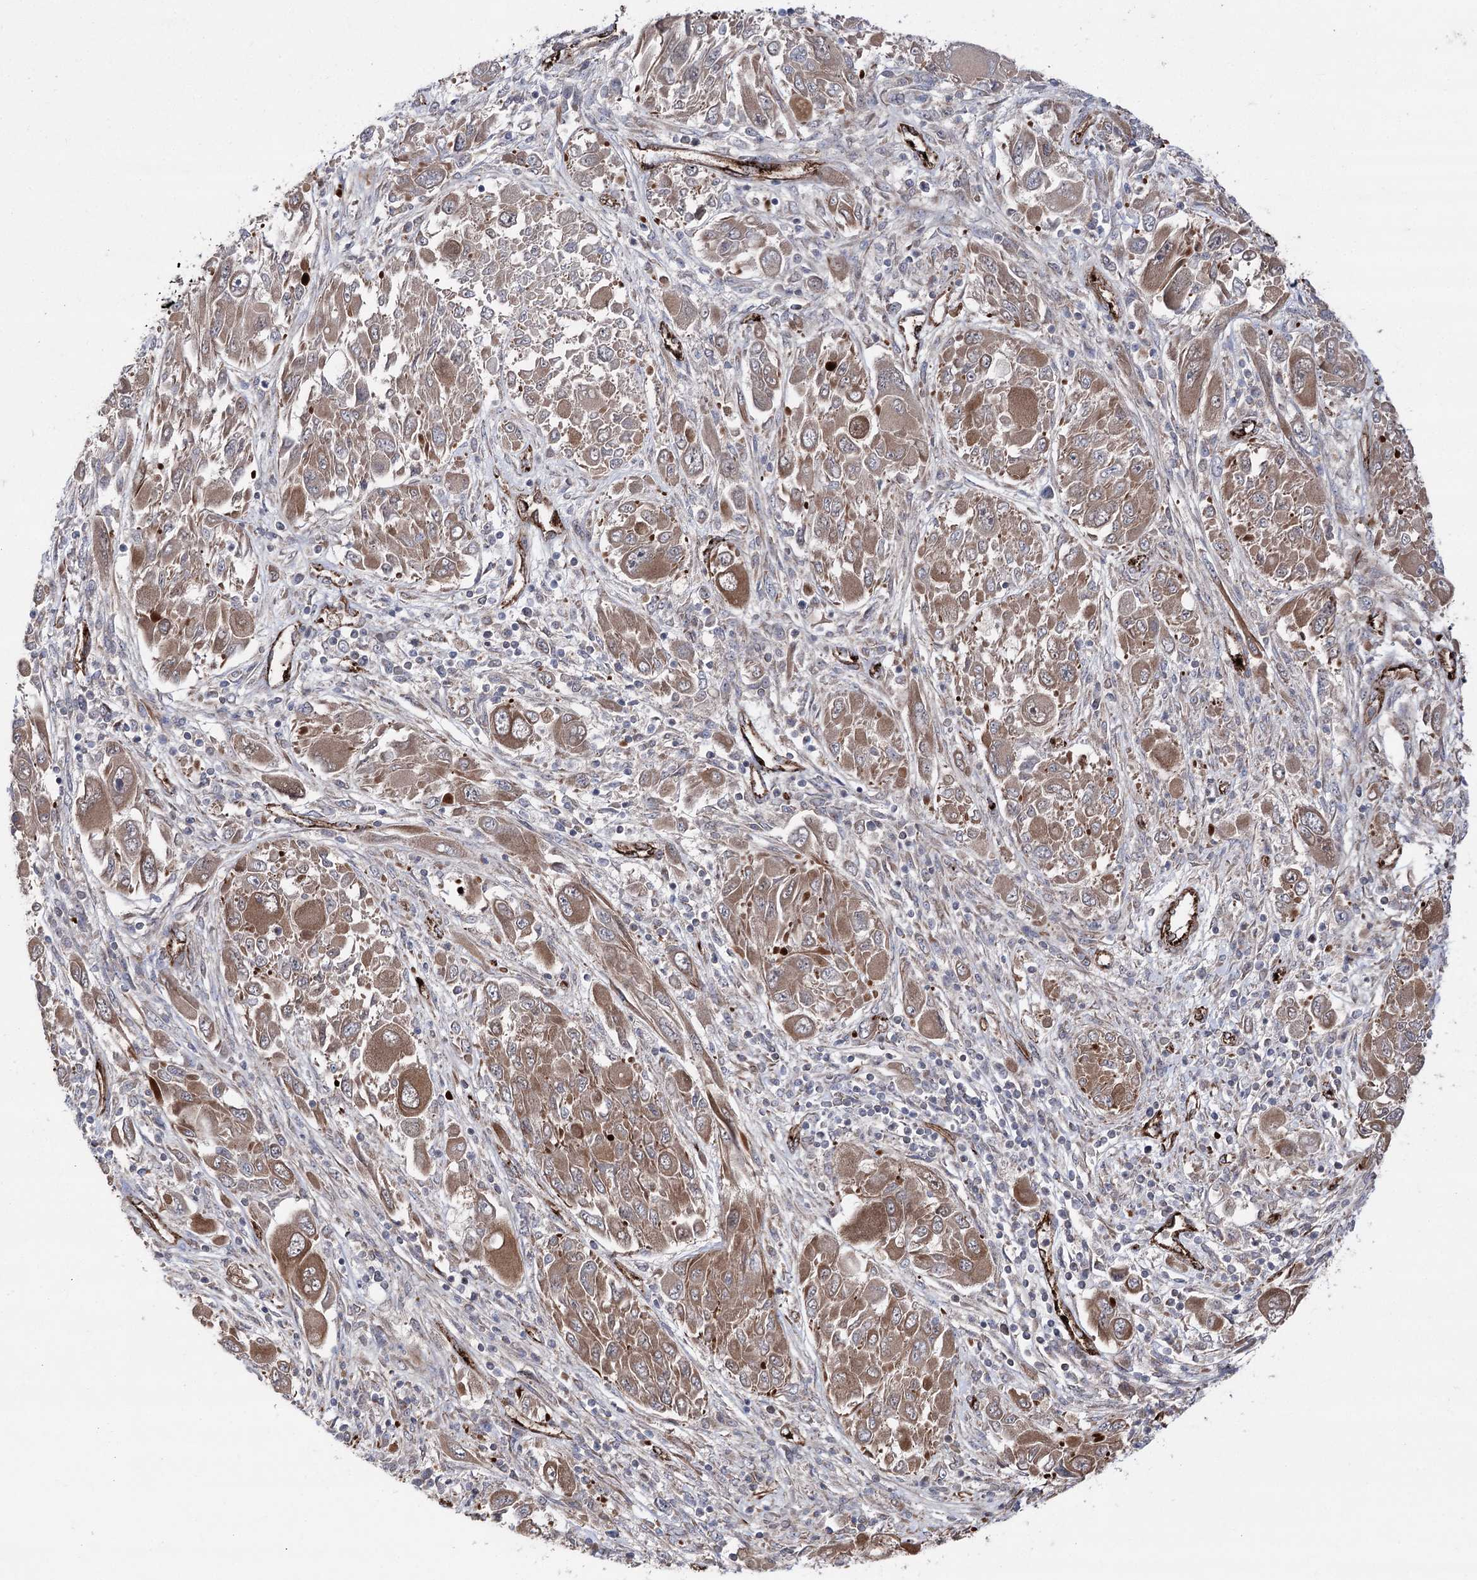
{"staining": {"intensity": "moderate", "quantity": ">75%", "location": "cytoplasmic/membranous"}, "tissue": "melanoma", "cell_type": "Tumor cells", "image_type": "cancer", "snomed": [{"axis": "morphology", "description": "Malignant melanoma, NOS"}, {"axis": "topography", "description": "Skin"}], "caption": "Melanoma was stained to show a protein in brown. There is medium levels of moderate cytoplasmic/membranous staining in about >75% of tumor cells. (IHC, brightfield microscopy, high magnification).", "gene": "MIB1", "patient": {"sex": "female", "age": 91}}